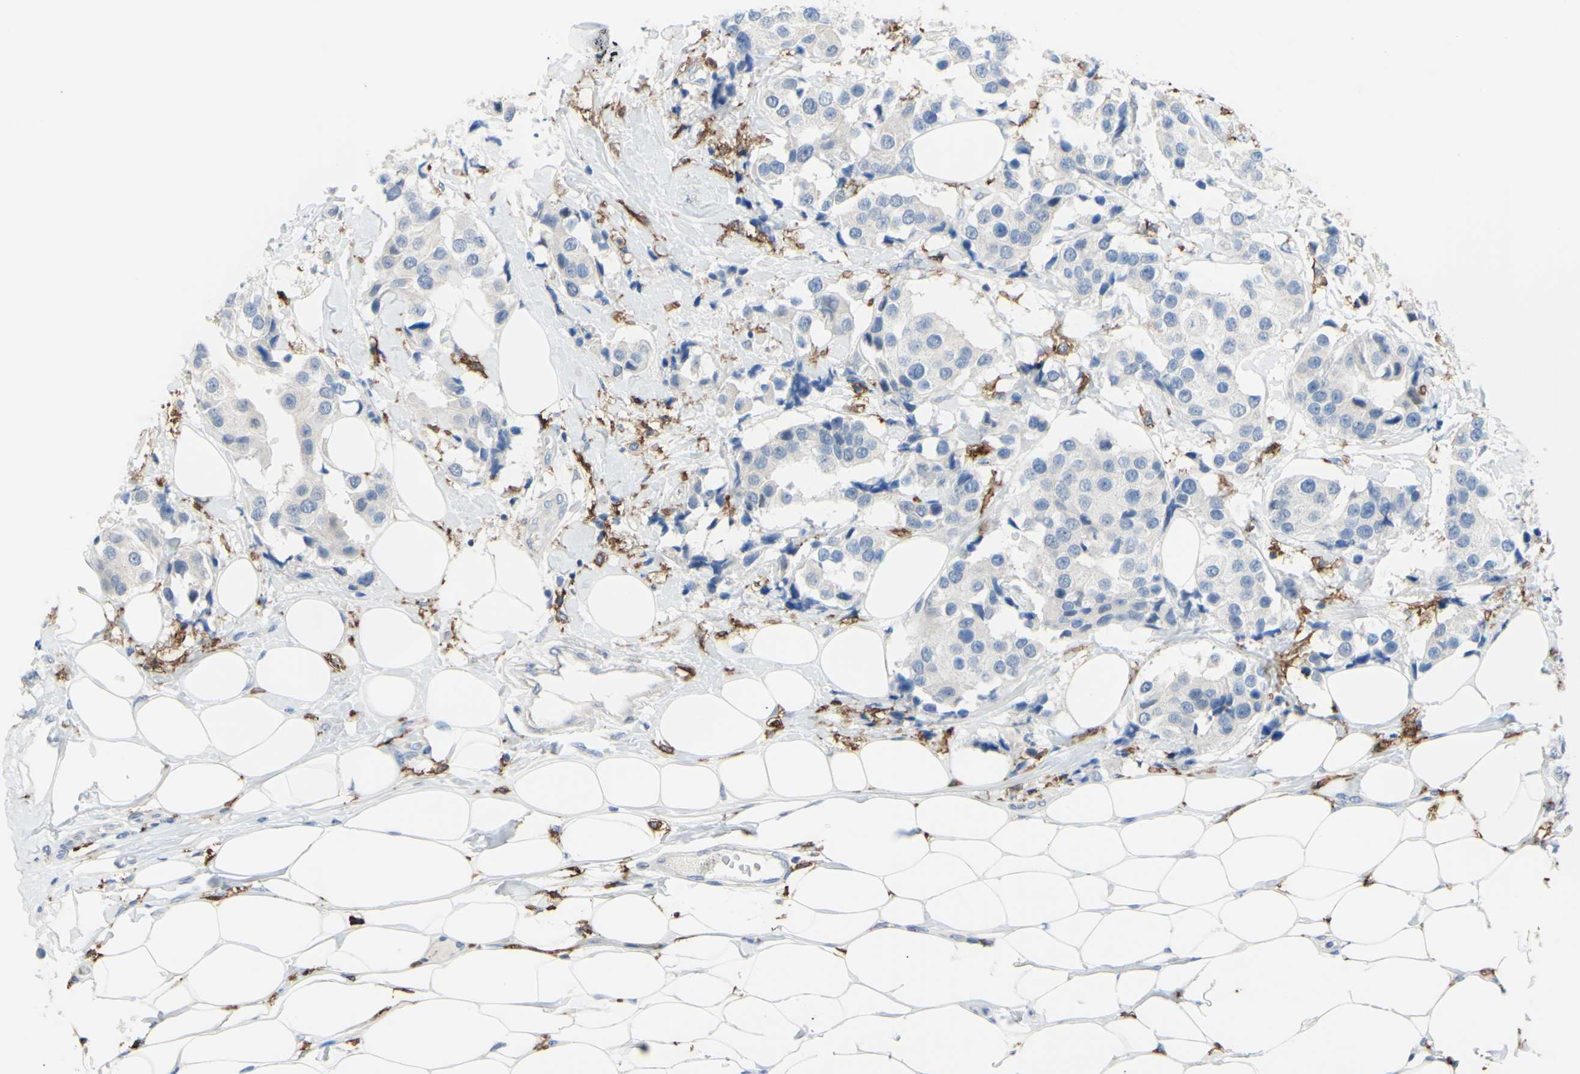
{"staining": {"intensity": "negative", "quantity": "none", "location": "none"}, "tissue": "breast cancer", "cell_type": "Tumor cells", "image_type": "cancer", "snomed": [{"axis": "morphology", "description": "Normal tissue, NOS"}, {"axis": "morphology", "description": "Duct carcinoma"}, {"axis": "topography", "description": "Breast"}], "caption": "There is no significant expression in tumor cells of invasive ductal carcinoma (breast).", "gene": "FCGR2A", "patient": {"sex": "female", "age": 39}}